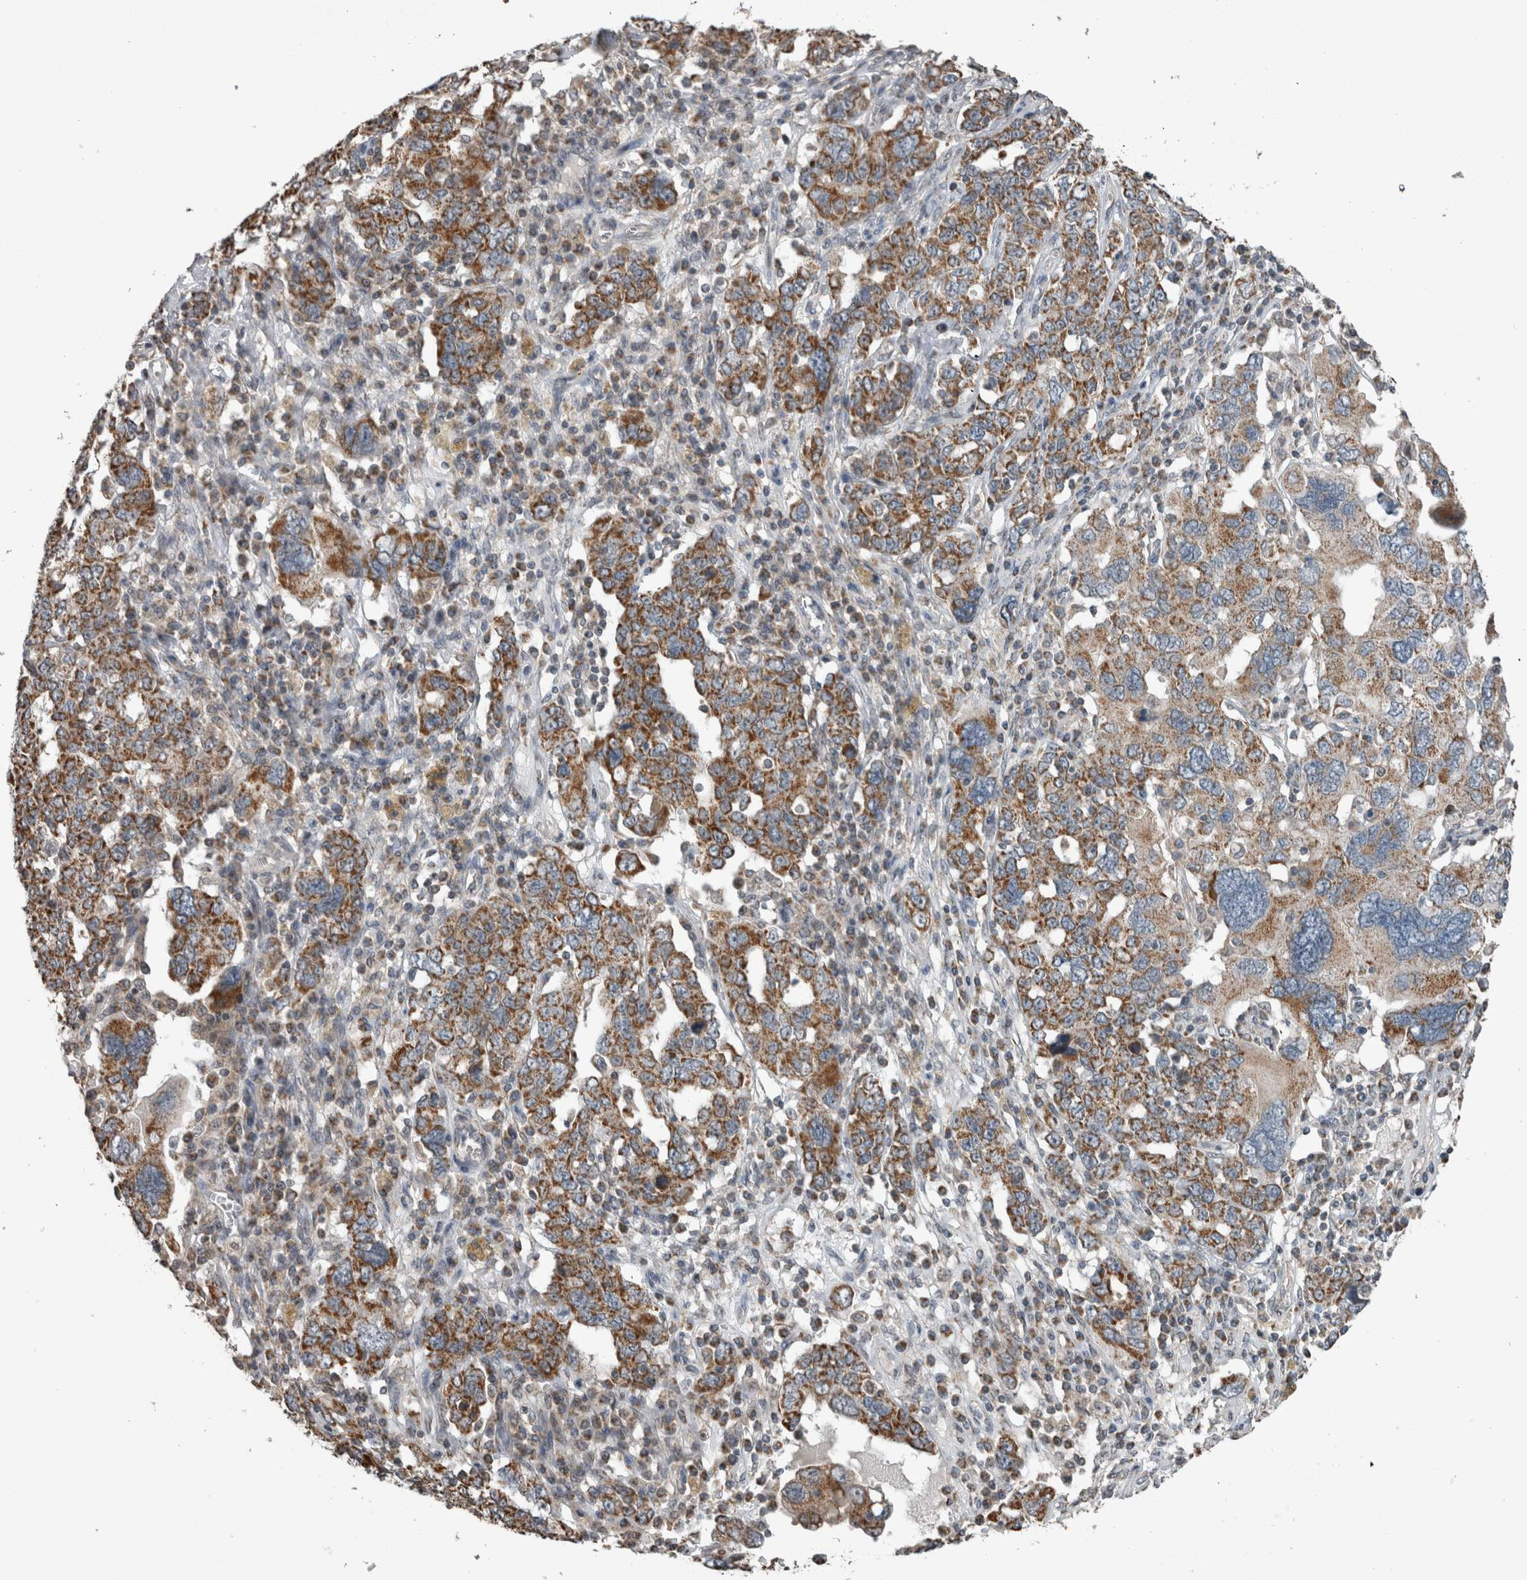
{"staining": {"intensity": "moderate", "quantity": ">75%", "location": "cytoplasmic/membranous"}, "tissue": "ovarian cancer", "cell_type": "Tumor cells", "image_type": "cancer", "snomed": [{"axis": "morphology", "description": "Carcinoma, endometroid"}, {"axis": "topography", "description": "Ovary"}], "caption": "Ovarian endometroid carcinoma stained with a protein marker displays moderate staining in tumor cells.", "gene": "ARMC1", "patient": {"sex": "female", "age": 62}}